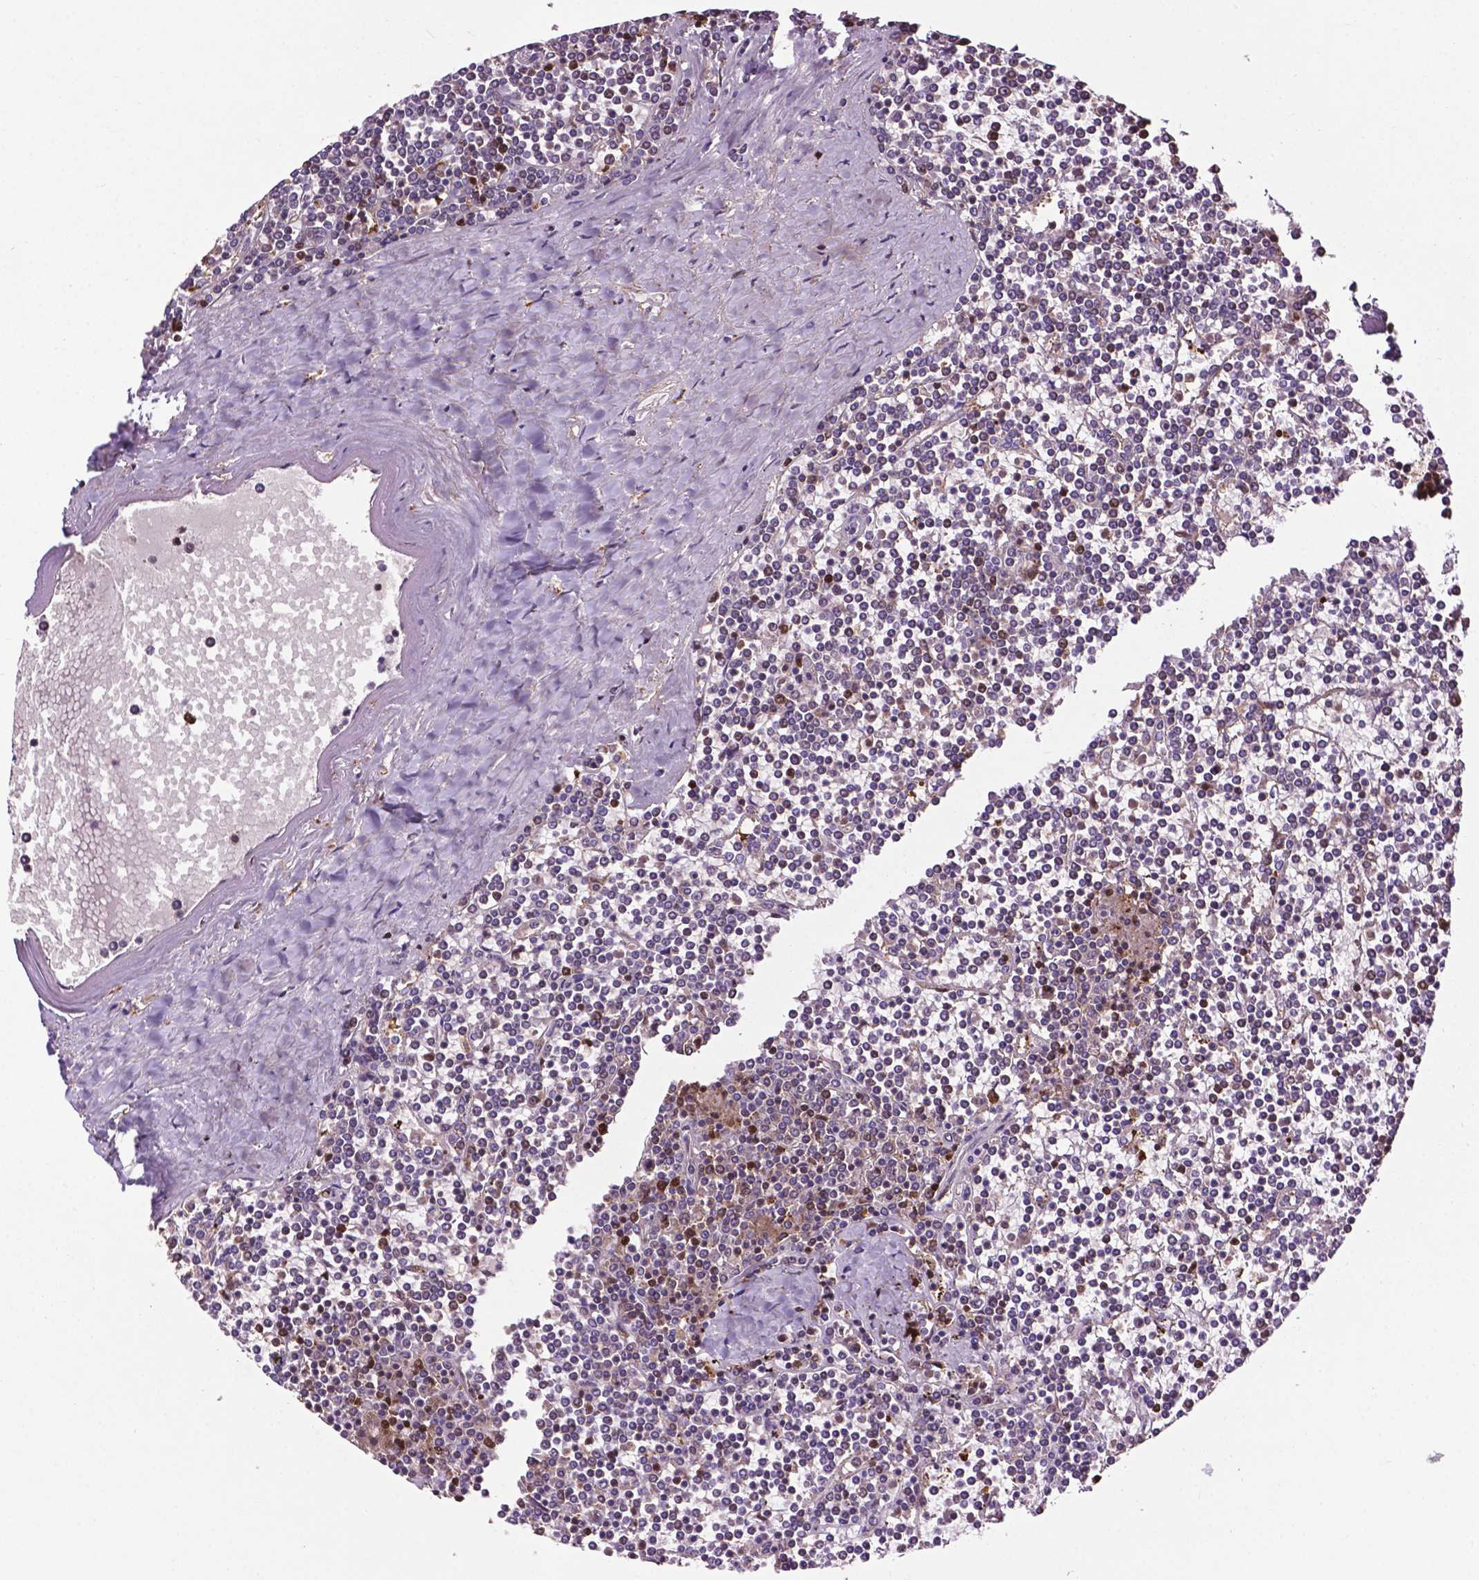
{"staining": {"intensity": "negative", "quantity": "none", "location": "none"}, "tissue": "lymphoma", "cell_type": "Tumor cells", "image_type": "cancer", "snomed": [{"axis": "morphology", "description": "Malignant lymphoma, non-Hodgkin's type, Low grade"}, {"axis": "topography", "description": "Spleen"}], "caption": "IHC micrograph of human lymphoma stained for a protein (brown), which reveals no expression in tumor cells.", "gene": "SMAD3", "patient": {"sex": "female", "age": 19}}